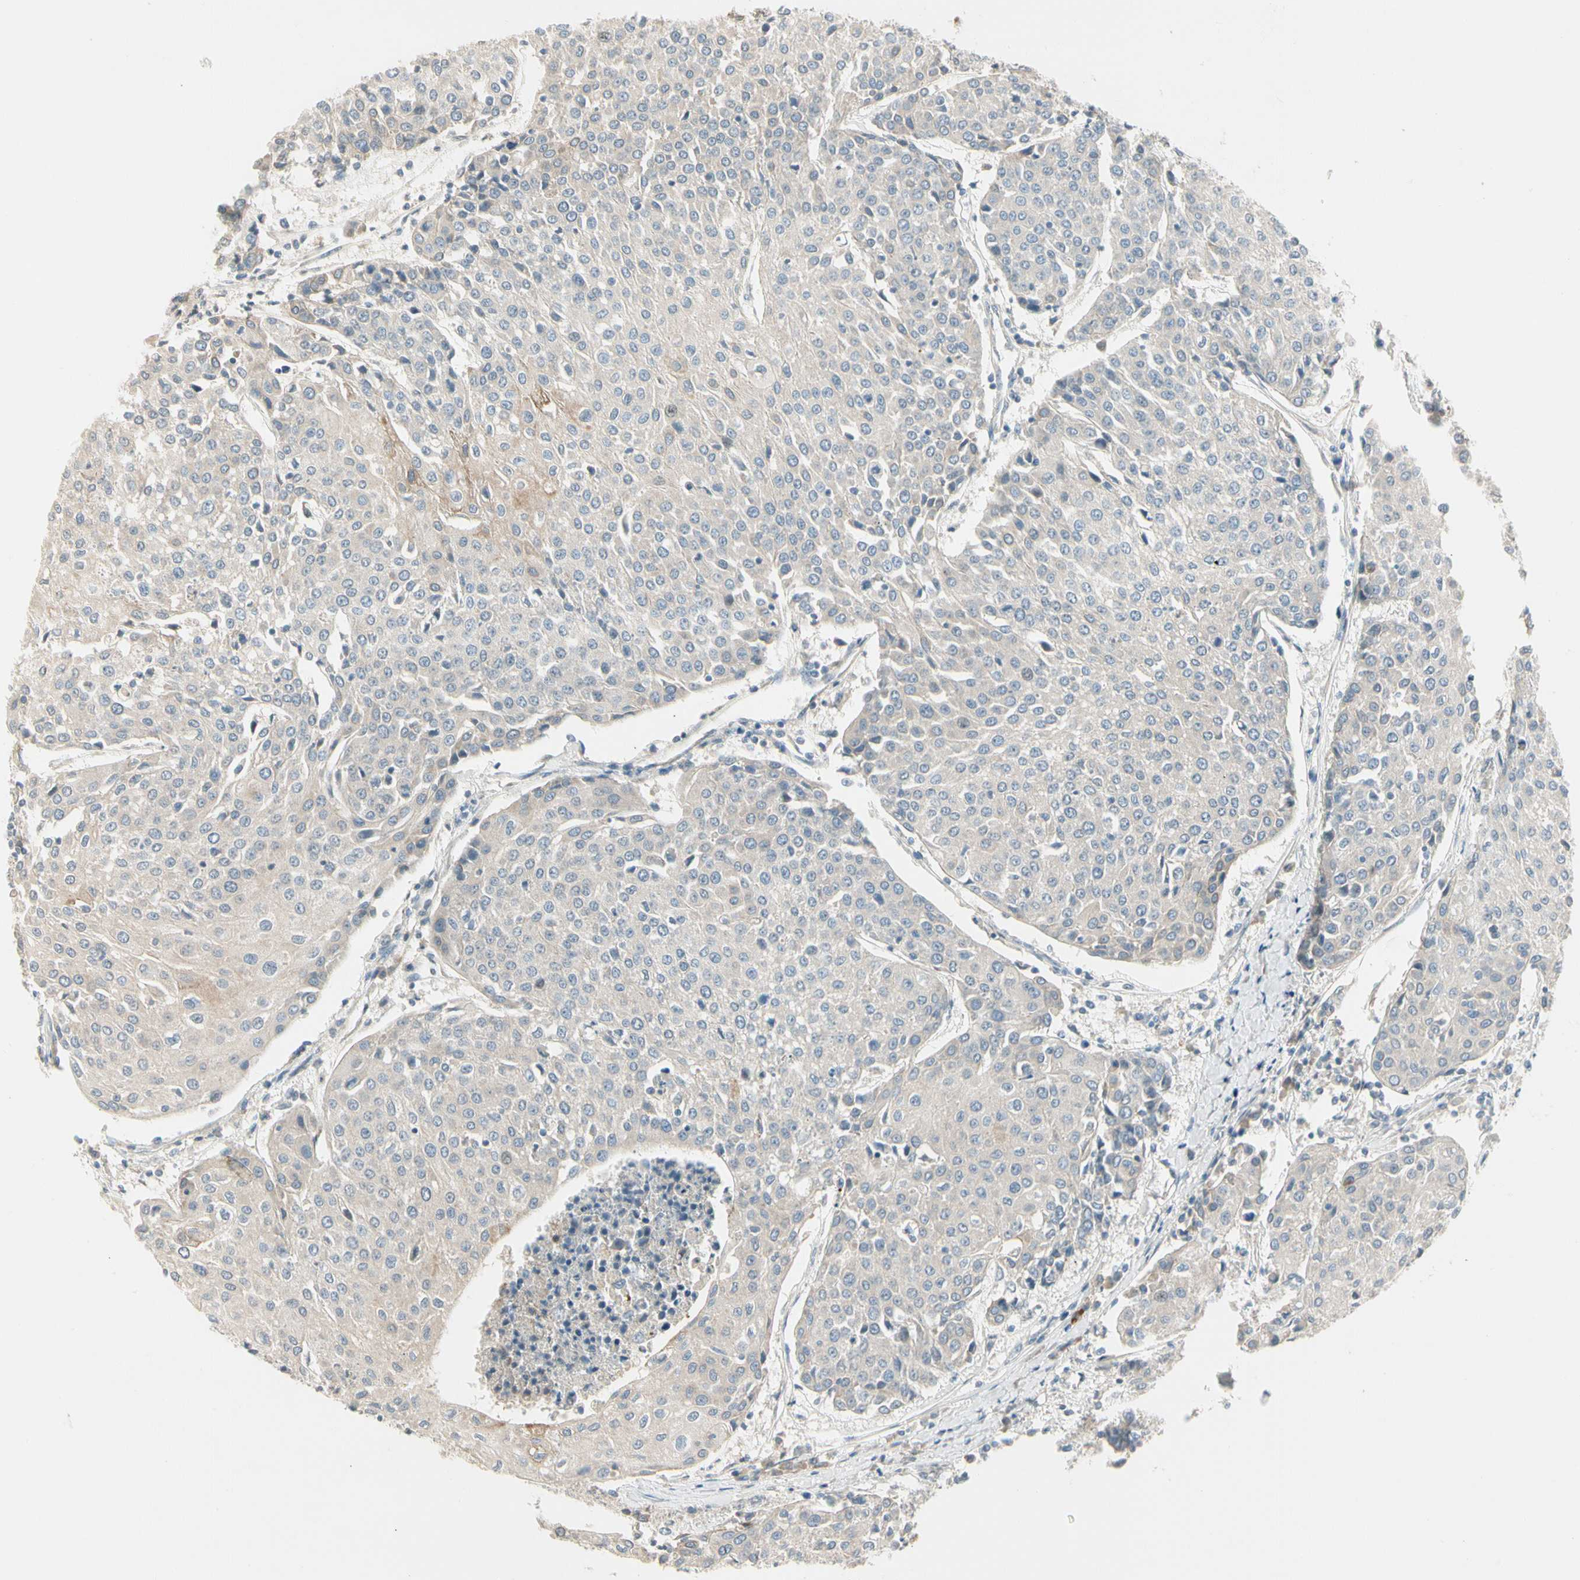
{"staining": {"intensity": "weak", "quantity": "<25%", "location": "cytoplasmic/membranous"}, "tissue": "urothelial cancer", "cell_type": "Tumor cells", "image_type": "cancer", "snomed": [{"axis": "morphology", "description": "Urothelial carcinoma, High grade"}, {"axis": "topography", "description": "Urinary bladder"}], "caption": "IHC histopathology image of urothelial cancer stained for a protein (brown), which exhibits no expression in tumor cells.", "gene": "PCDHB15", "patient": {"sex": "female", "age": 85}}